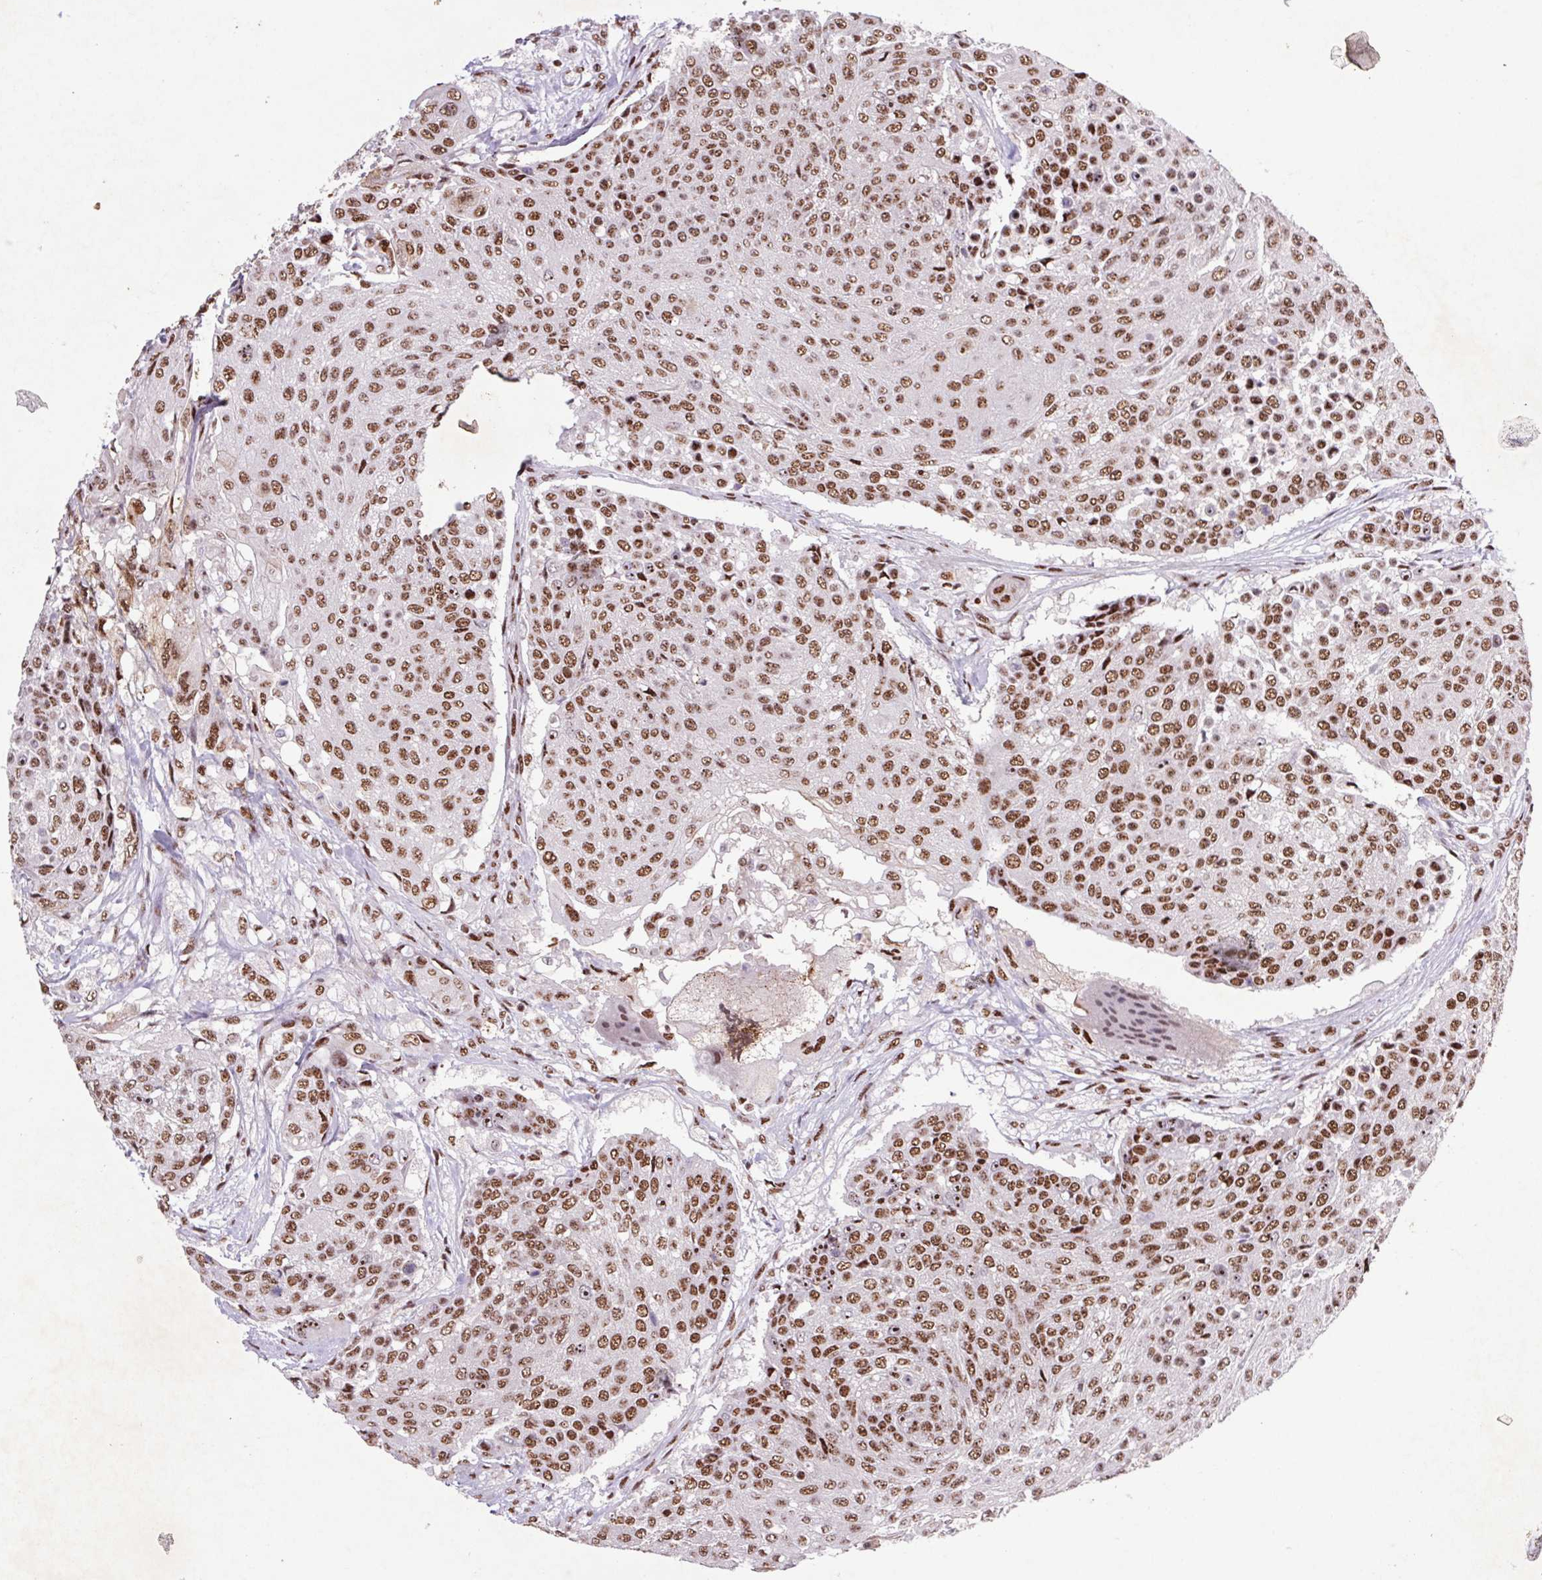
{"staining": {"intensity": "moderate", "quantity": ">75%", "location": "nuclear"}, "tissue": "urothelial cancer", "cell_type": "Tumor cells", "image_type": "cancer", "snomed": [{"axis": "morphology", "description": "Urothelial carcinoma, High grade"}, {"axis": "topography", "description": "Urinary bladder"}], "caption": "Immunohistochemical staining of urothelial cancer demonstrates moderate nuclear protein positivity in approximately >75% of tumor cells. (IHC, brightfield microscopy, high magnification).", "gene": "LDLRAD4", "patient": {"sex": "female", "age": 63}}